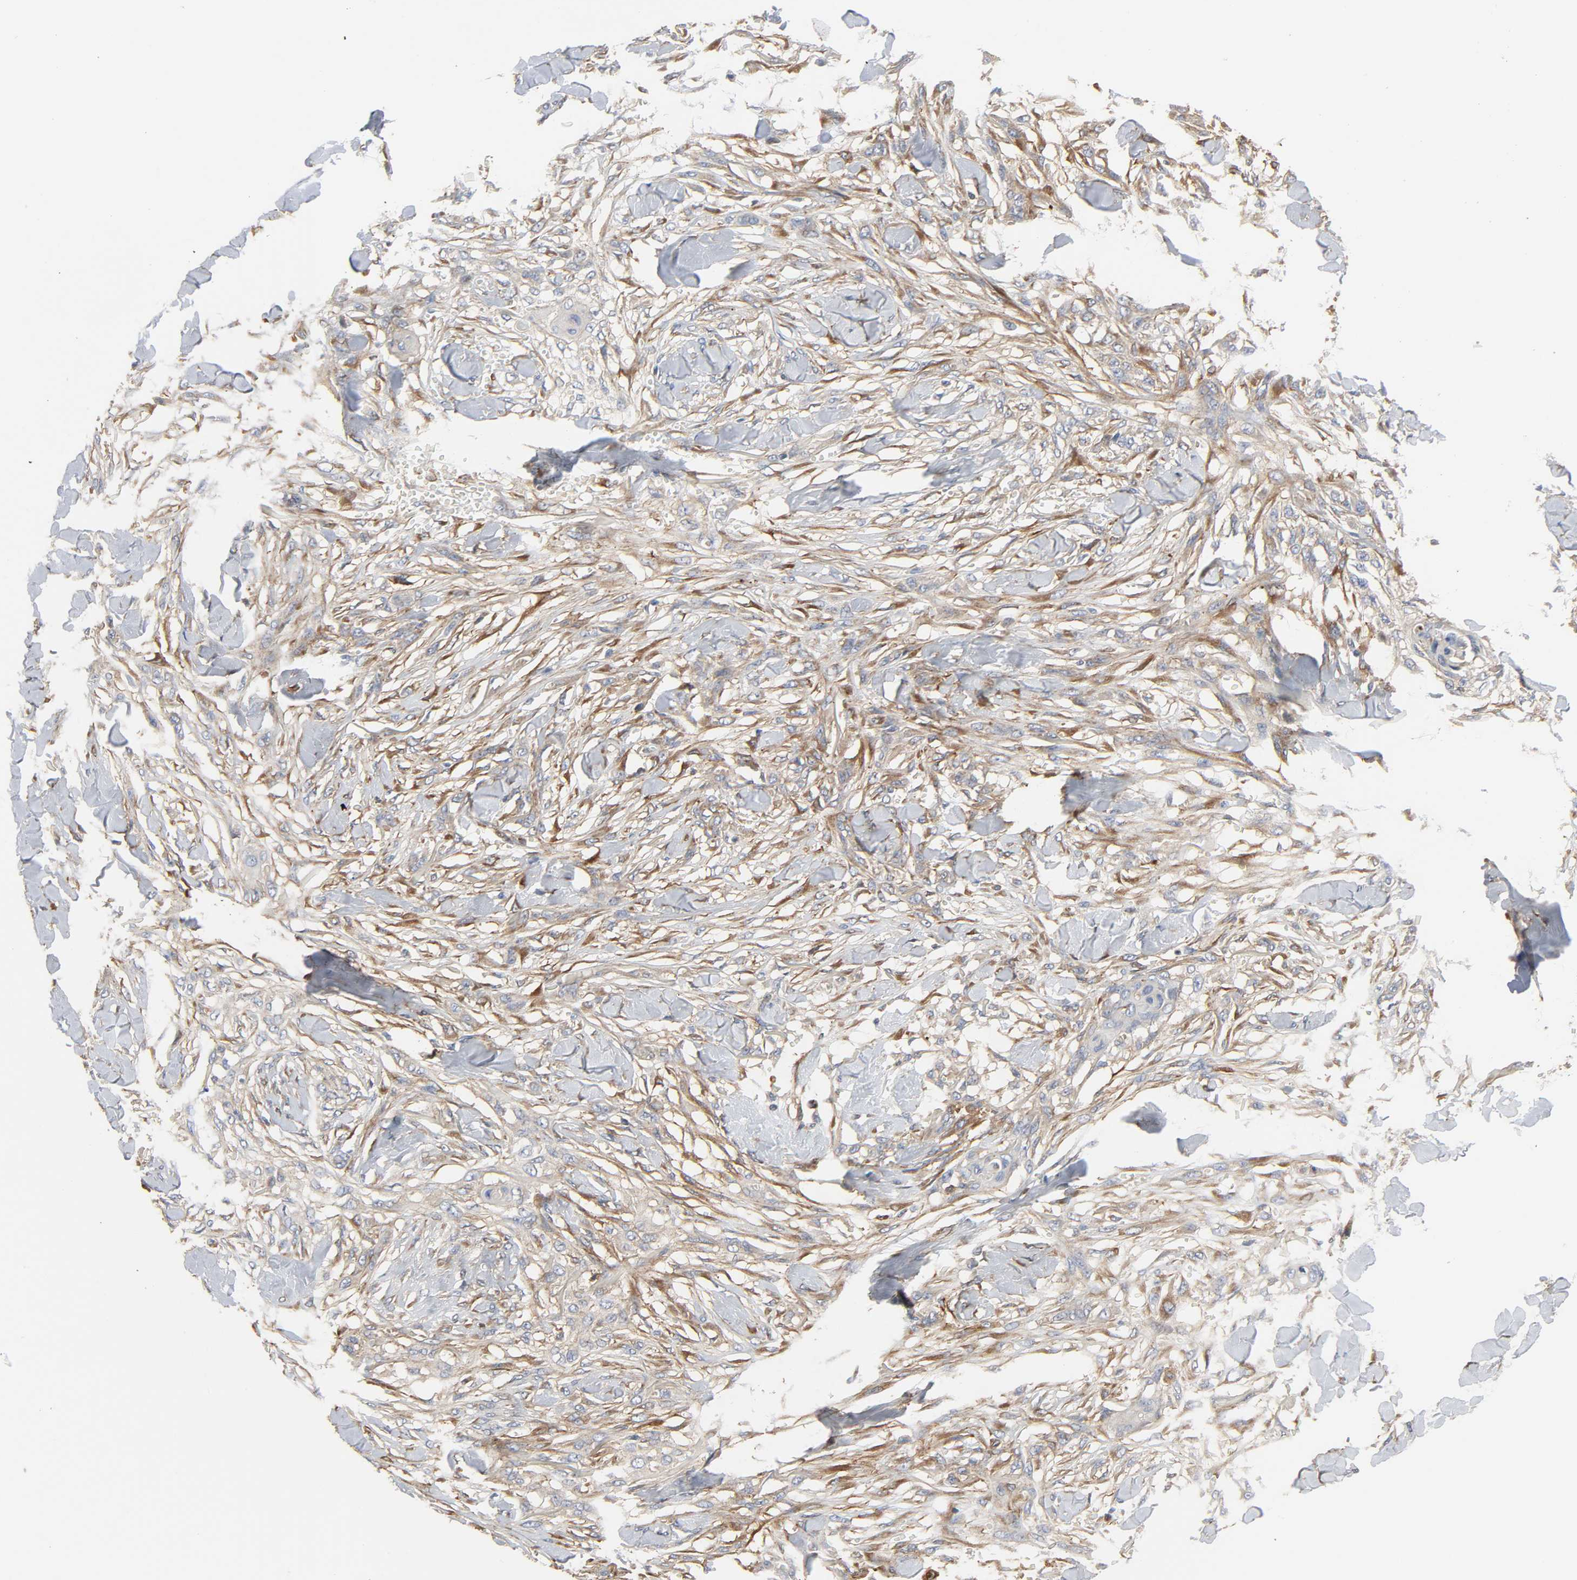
{"staining": {"intensity": "moderate", "quantity": ">75%", "location": "cytoplasmic/membranous"}, "tissue": "skin cancer", "cell_type": "Tumor cells", "image_type": "cancer", "snomed": [{"axis": "morphology", "description": "Normal tissue, NOS"}, {"axis": "morphology", "description": "Squamous cell carcinoma, NOS"}, {"axis": "topography", "description": "Skin"}], "caption": "A high-resolution micrograph shows immunohistochemistry staining of skin cancer, which exhibits moderate cytoplasmic/membranous staining in approximately >75% of tumor cells.", "gene": "ARHGAP1", "patient": {"sex": "female", "age": 59}}